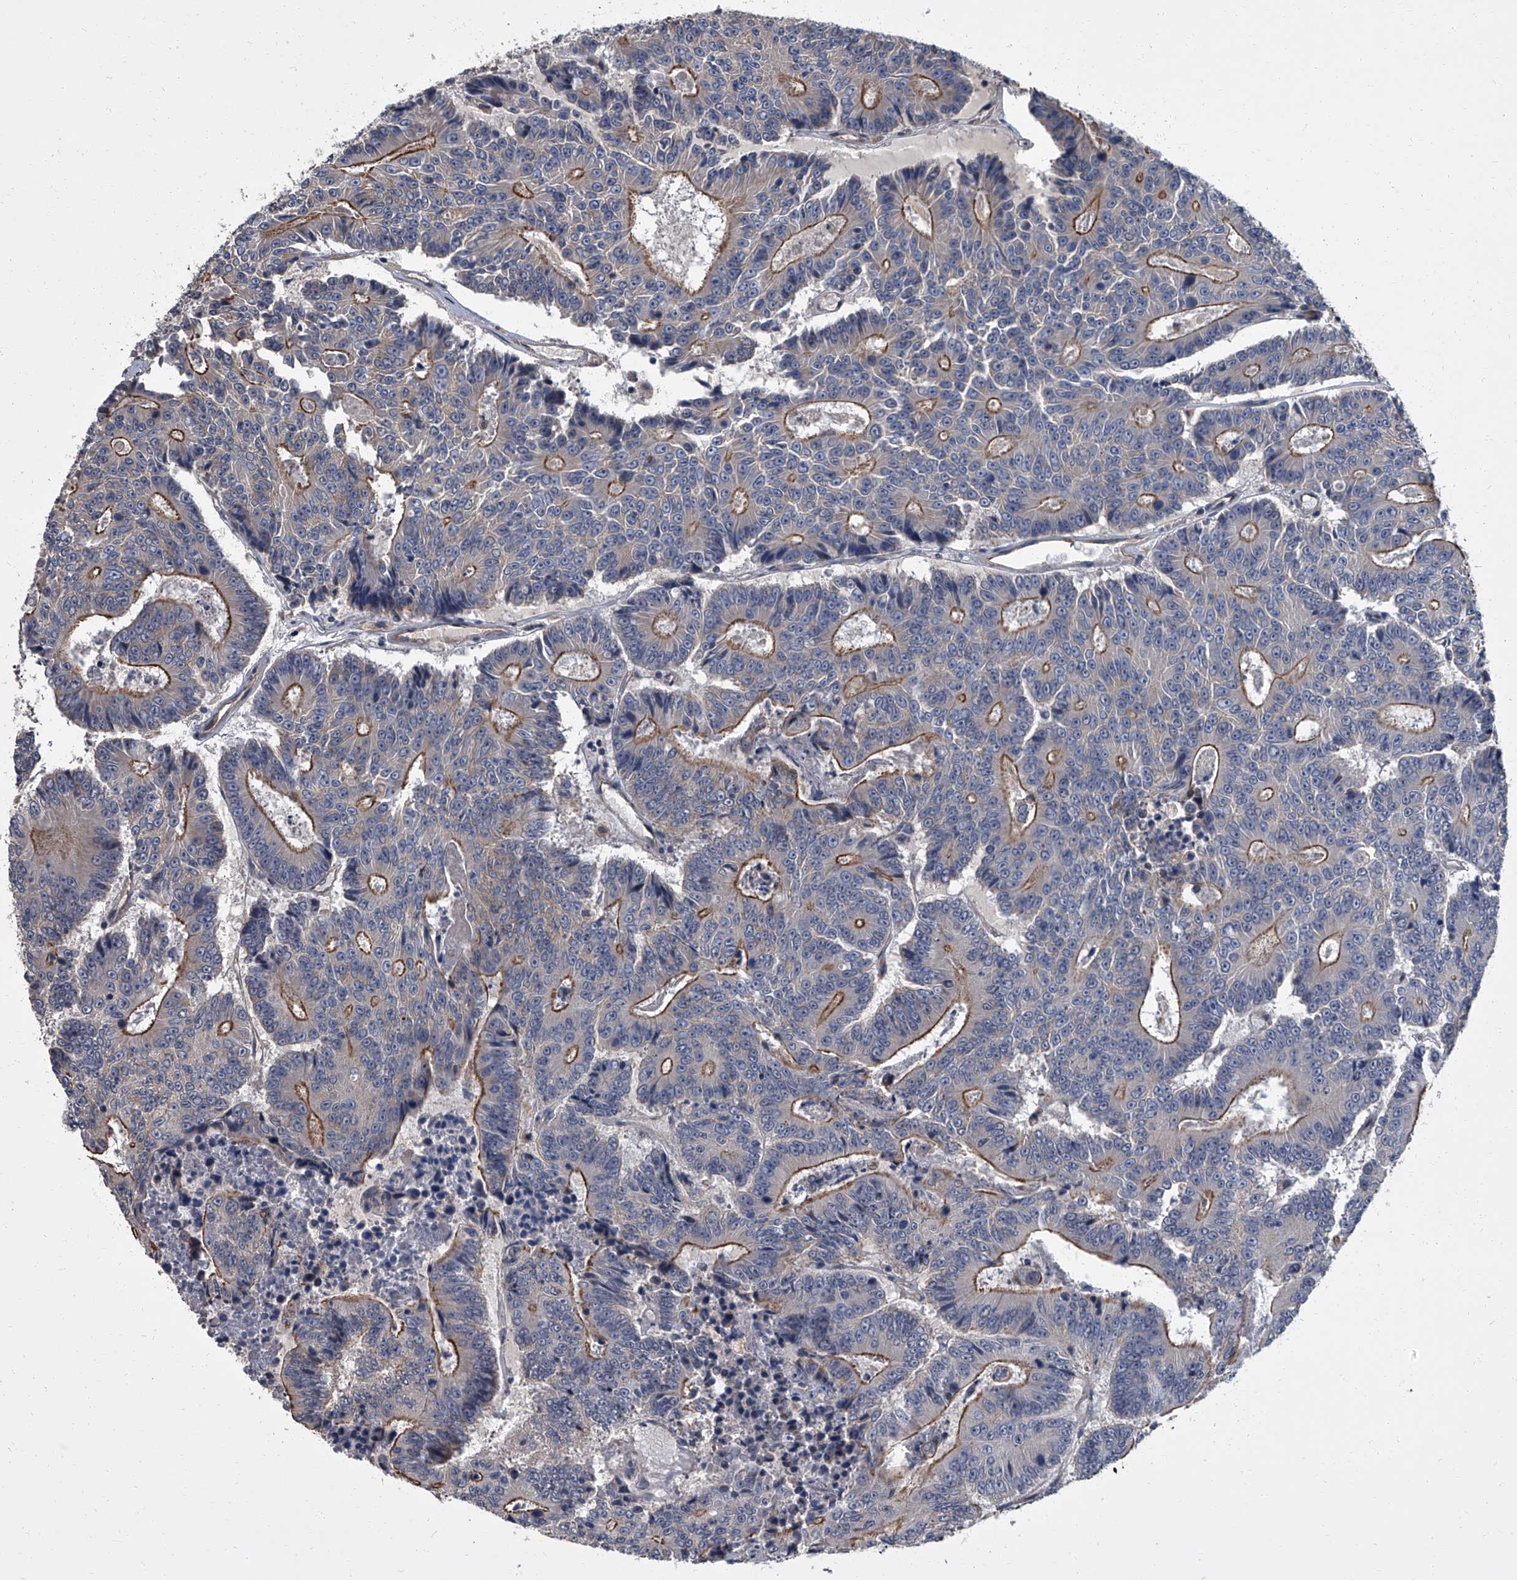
{"staining": {"intensity": "strong", "quantity": "<25%", "location": "cytoplasmic/membranous"}, "tissue": "colorectal cancer", "cell_type": "Tumor cells", "image_type": "cancer", "snomed": [{"axis": "morphology", "description": "Adenocarcinoma, NOS"}, {"axis": "topography", "description": "Colon"}], "caption": "Immunohistochemistry histopathology image of colorectal cancer (adenocarcinoma) stained for a protein (brown), which exhibits medium levels of strong cytoplasmic/membranous expression in approximately <25% of tumor cells.", "gene": "SIRT4", "patient": {"sex": "male", "age": 83}}